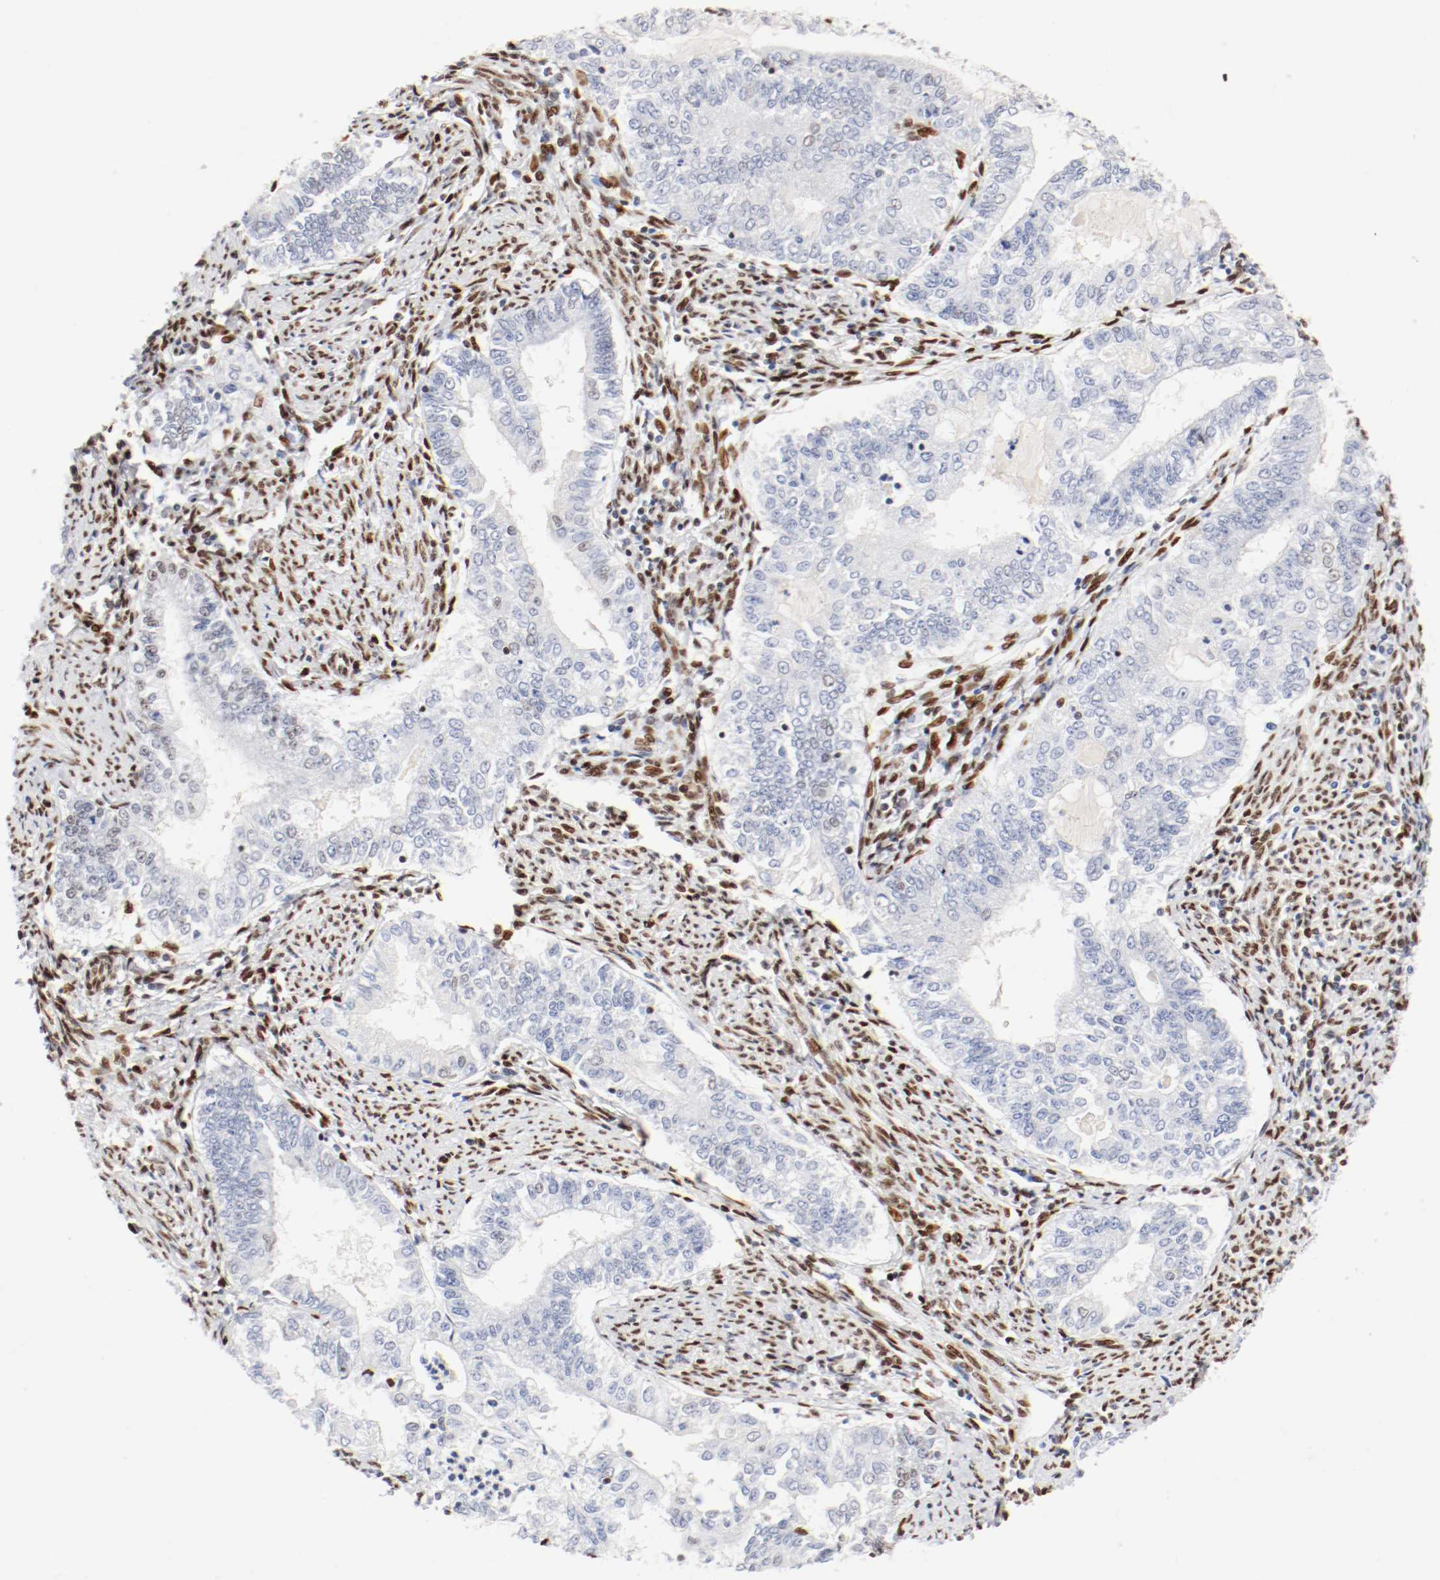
{"staining": {"intensity": "negative", "quantity": "none", "location": "none"}, "tissue": "endometrial cancer", "cell_type": "Tumor cells", "image_type": "cancer", "snomed": [{"axis": "morphology", "description": "Adenocarcinoma, NOS"}, {"axis": "topography", "description": "Endometrium"}], "caption": "An IHC histopathology image of endometrial adenocarcinoma is shown. There is no staining in tumor cells of endometrial adenocarcinoma.", "gene": "CTBP1", "patient": {"sex": "female", "age": 66}}